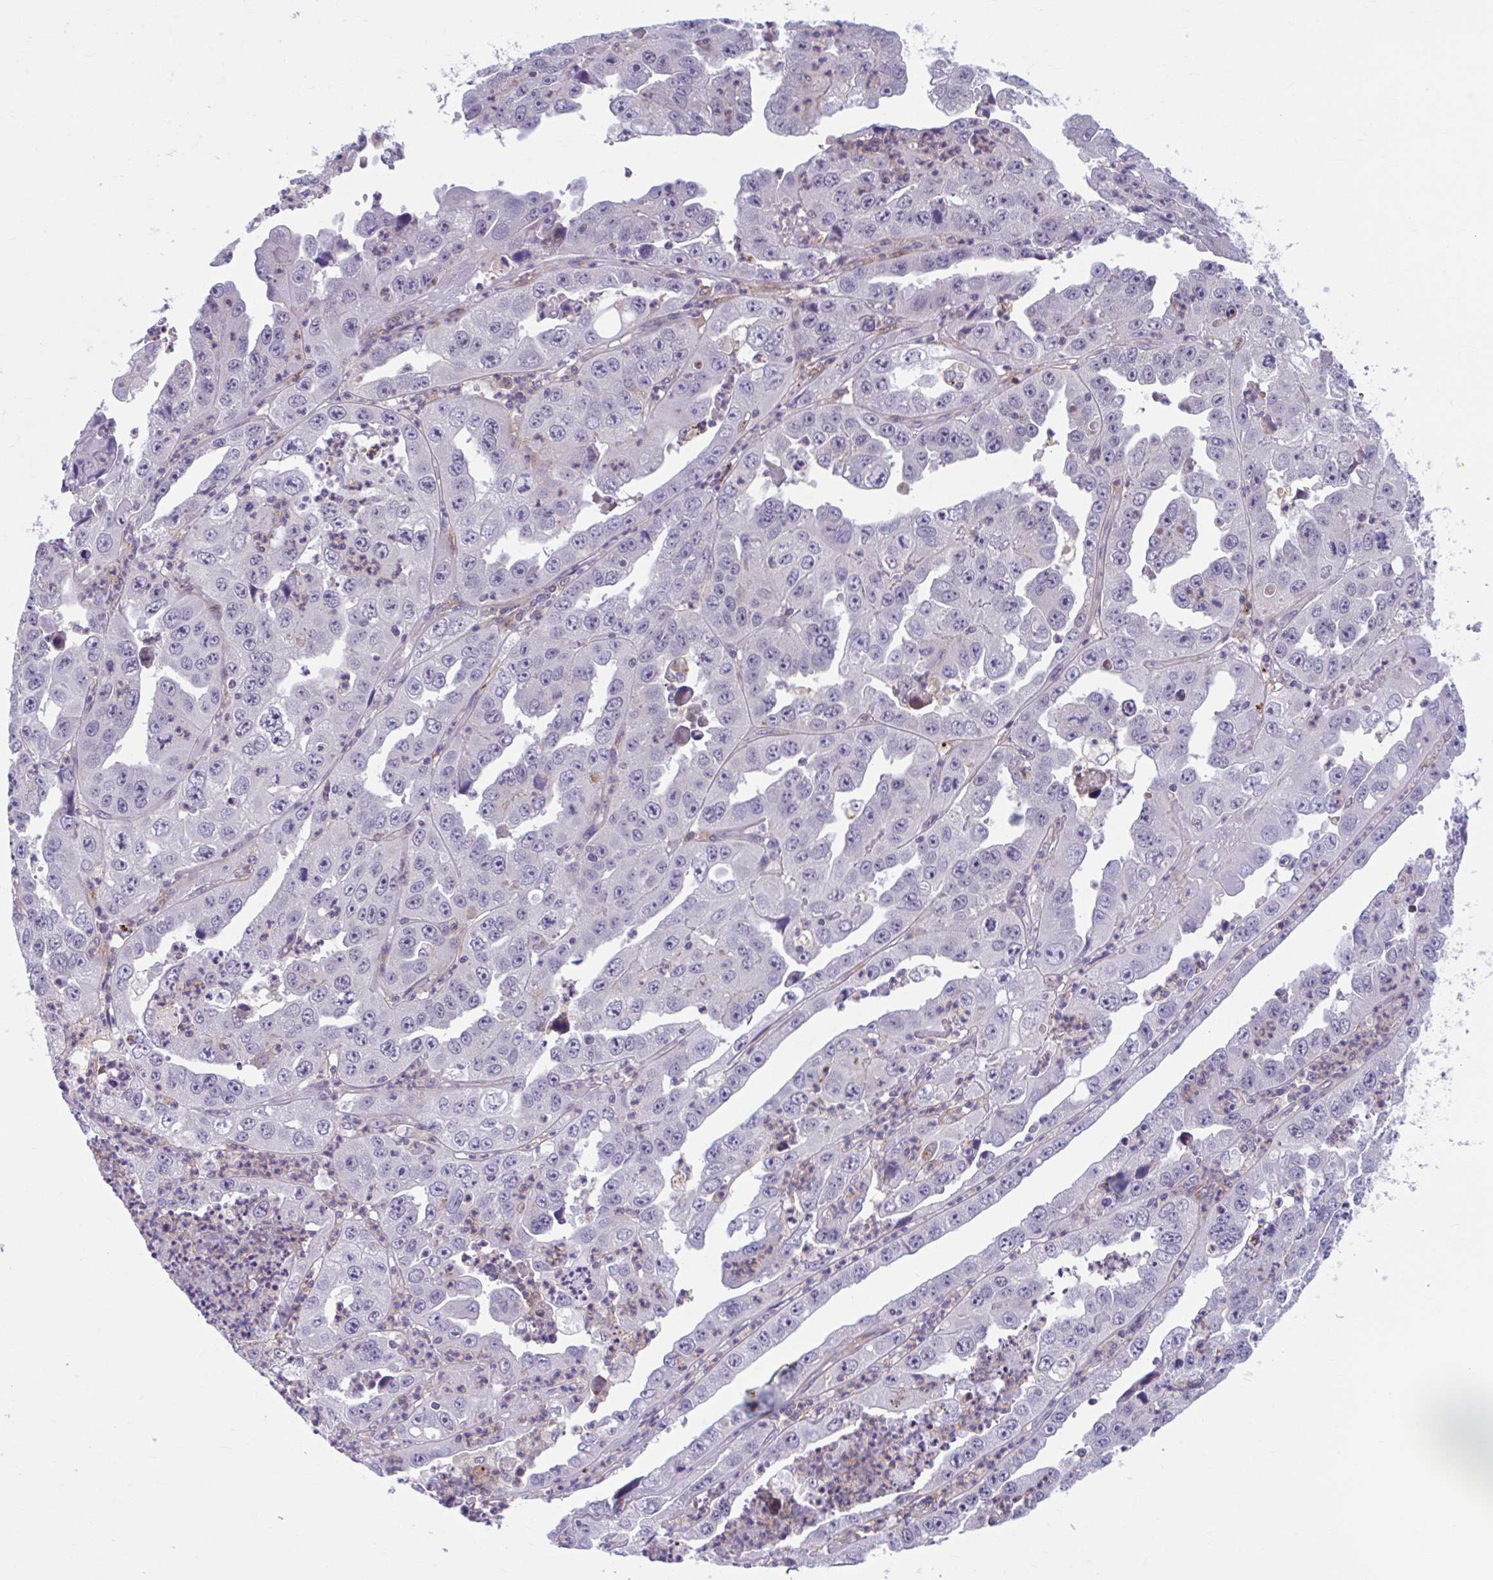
{"staining": {"intensity": "negative", "quantity": "none", "location": "none"}, "tissue": "endometrial cancer", "cell_type": "Tumor cells", "image_type": "cancer", "snomed": [{"axis": "morphology", "description": "Adenocarcinoma, NOS"}, {"axis": "topography", "description": "Uterus"}], "caption": "Immunohistochemistry micrograph of neoplastic tissue: human endometrial cancer stained with DAB reveals no significant protein staining in tumor cells. (Stains: DAB (3,3'-diaminobenzidine) immunohistochemistry (IHC) with hematoxylin counter stain, Microscopy: brightfield microscopy at high magnification).", "gene": "ADAT3", "patient": {"sex": "female", "age": 62}}